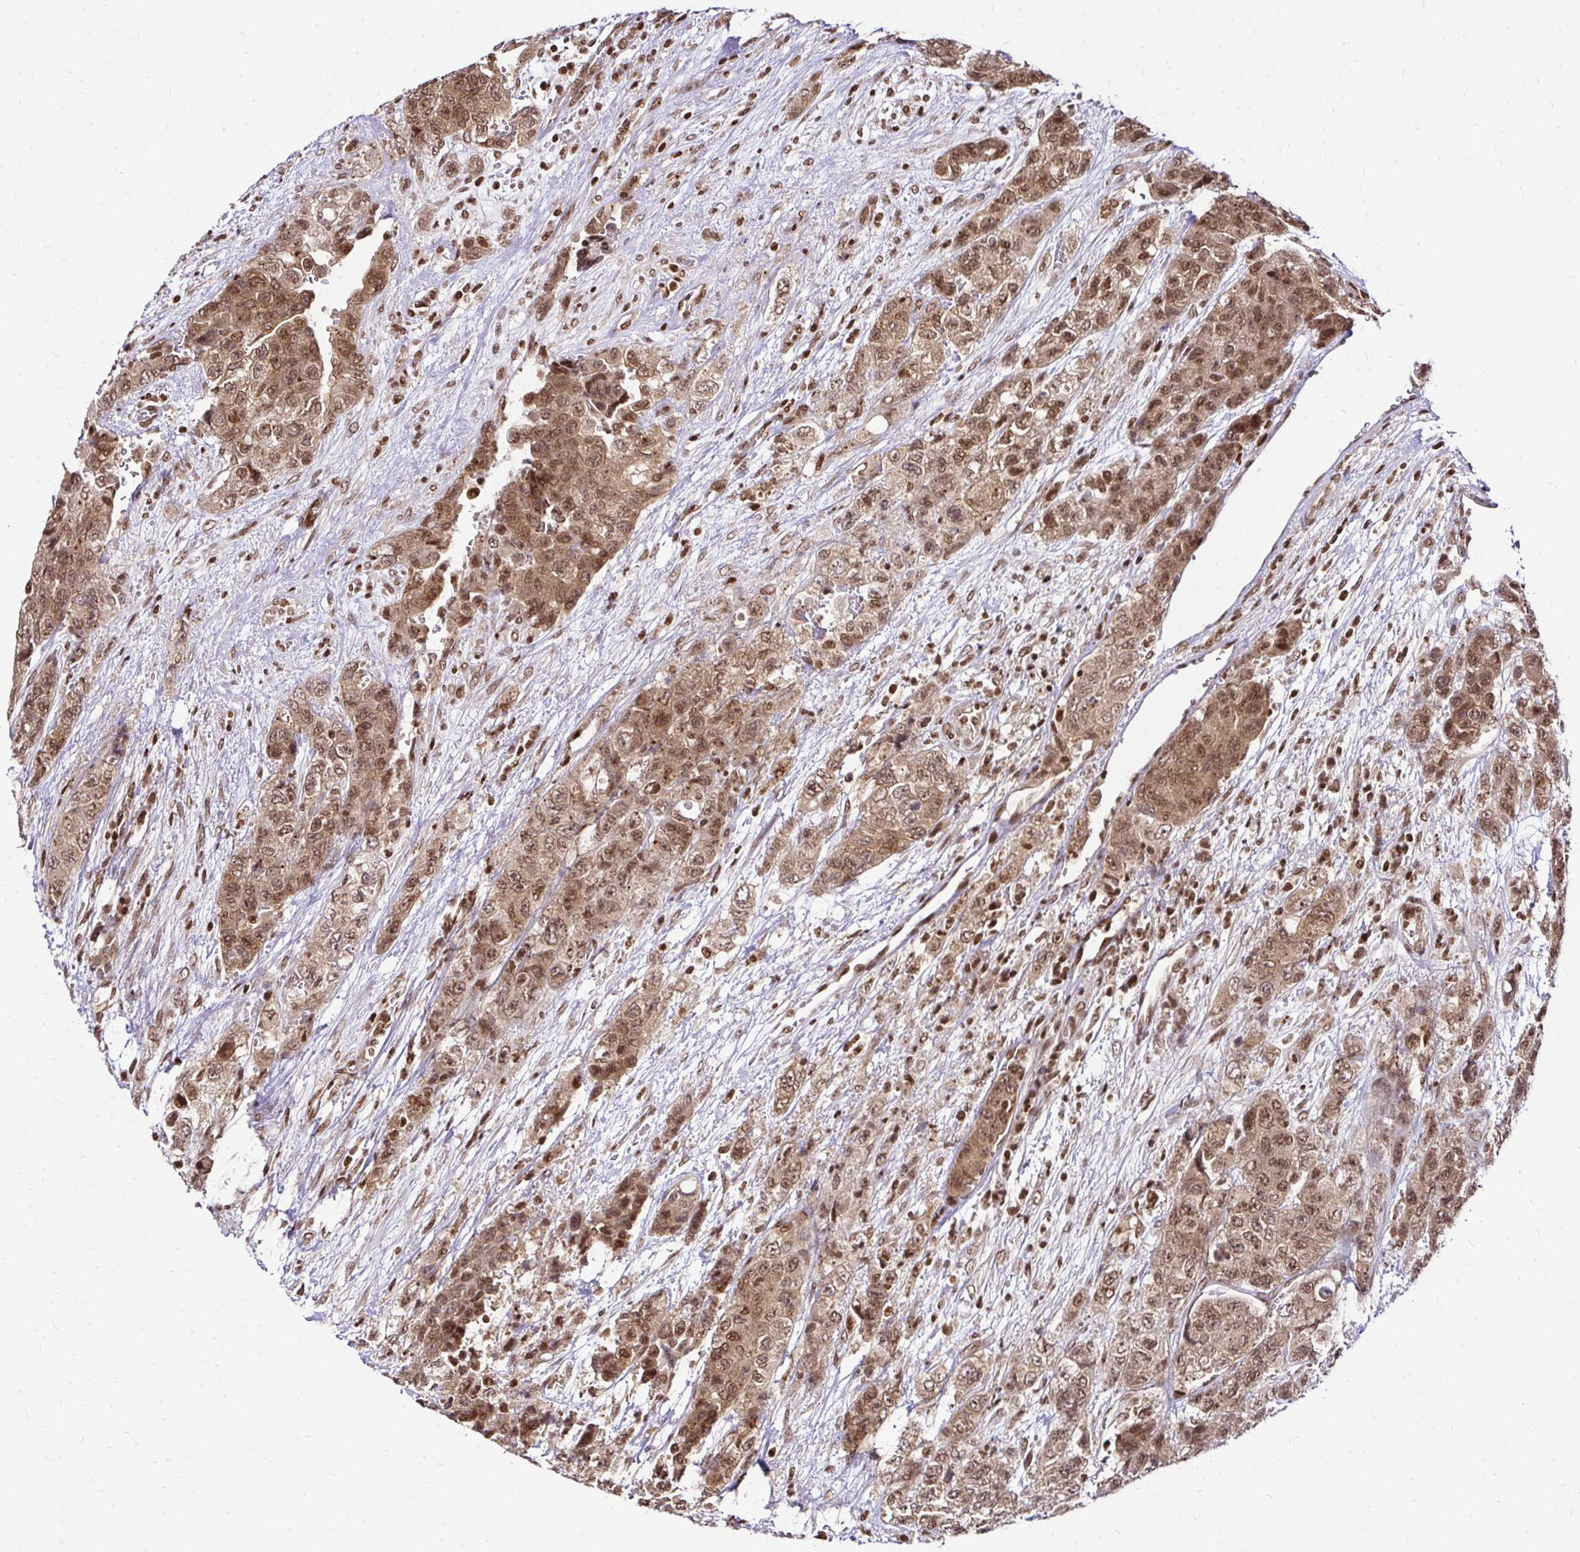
{"staining": {"intensity": "moderate", "quantity": ">75%", "location": "cytoplasmic/membranous,nuclear"}, "tissue": "urothelial cancer", "cell_type": "Tumor cells", "image_type": "cancer", "snomed": [{"axis": "morphology", "description": "Urothelial carcinoma, High grade"}, {"axis": "topography", "description": "Urinary bladder"}], "caption": "This is an image of immunohistochemistry (IHC) staining of urothelial cancer, which shows moderate positivity in the cytoplasmic/membranous and nuclear of tumor cells.", "gene": "GLYR1", "patient": {"sex": "female", "age": 78}}